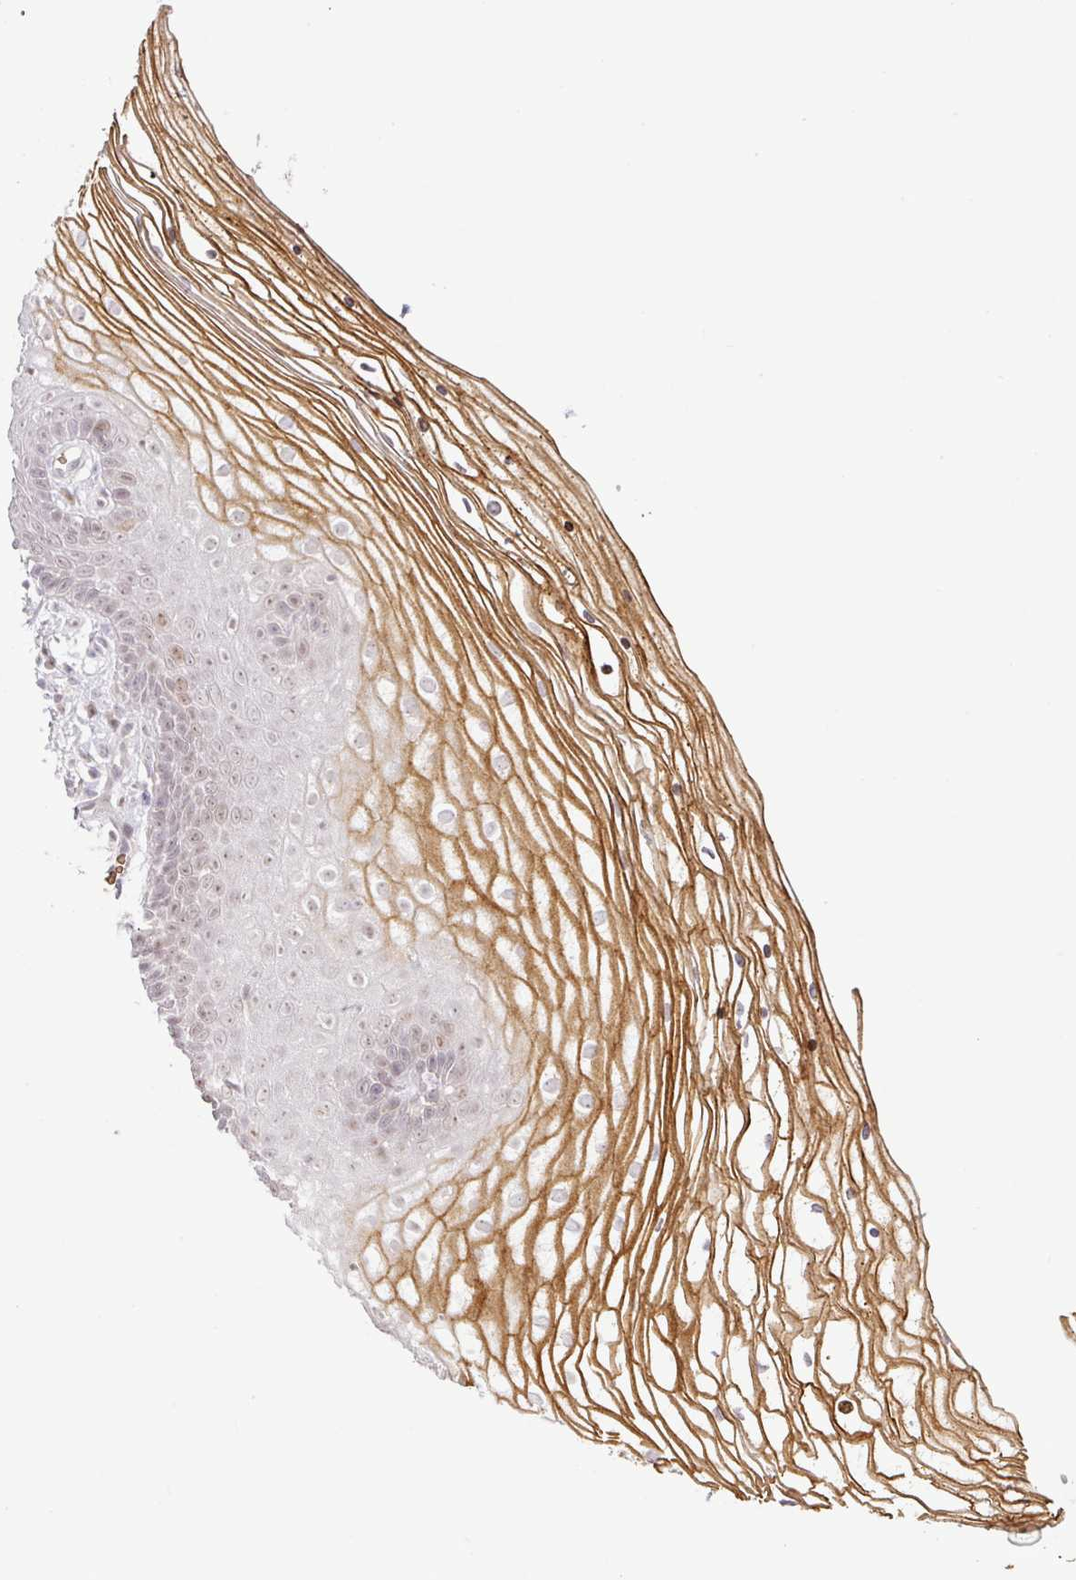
{"staining": {"intensity": "moderate", "quantity": "25%-75%", "location": "cytoplasmic/membranous,nuclear"}, "tissue": "vagina", "cell_type": "Squamous epithelial cells", "image_type": "normal", "snomed": [{"axis": "morphology", "description": "Normal tissue, NOS"}, {"axis": "topography", "description": "Vagina"}], "caption": "A medium amount of moderate cytoplasmic/membranous,nuclear staining is appreciated in about 25%-75% of squamous epithelial cells in unremarkable vagina.", "gene": "PARP2", "patient": {"sex": "female", "age": 56}}